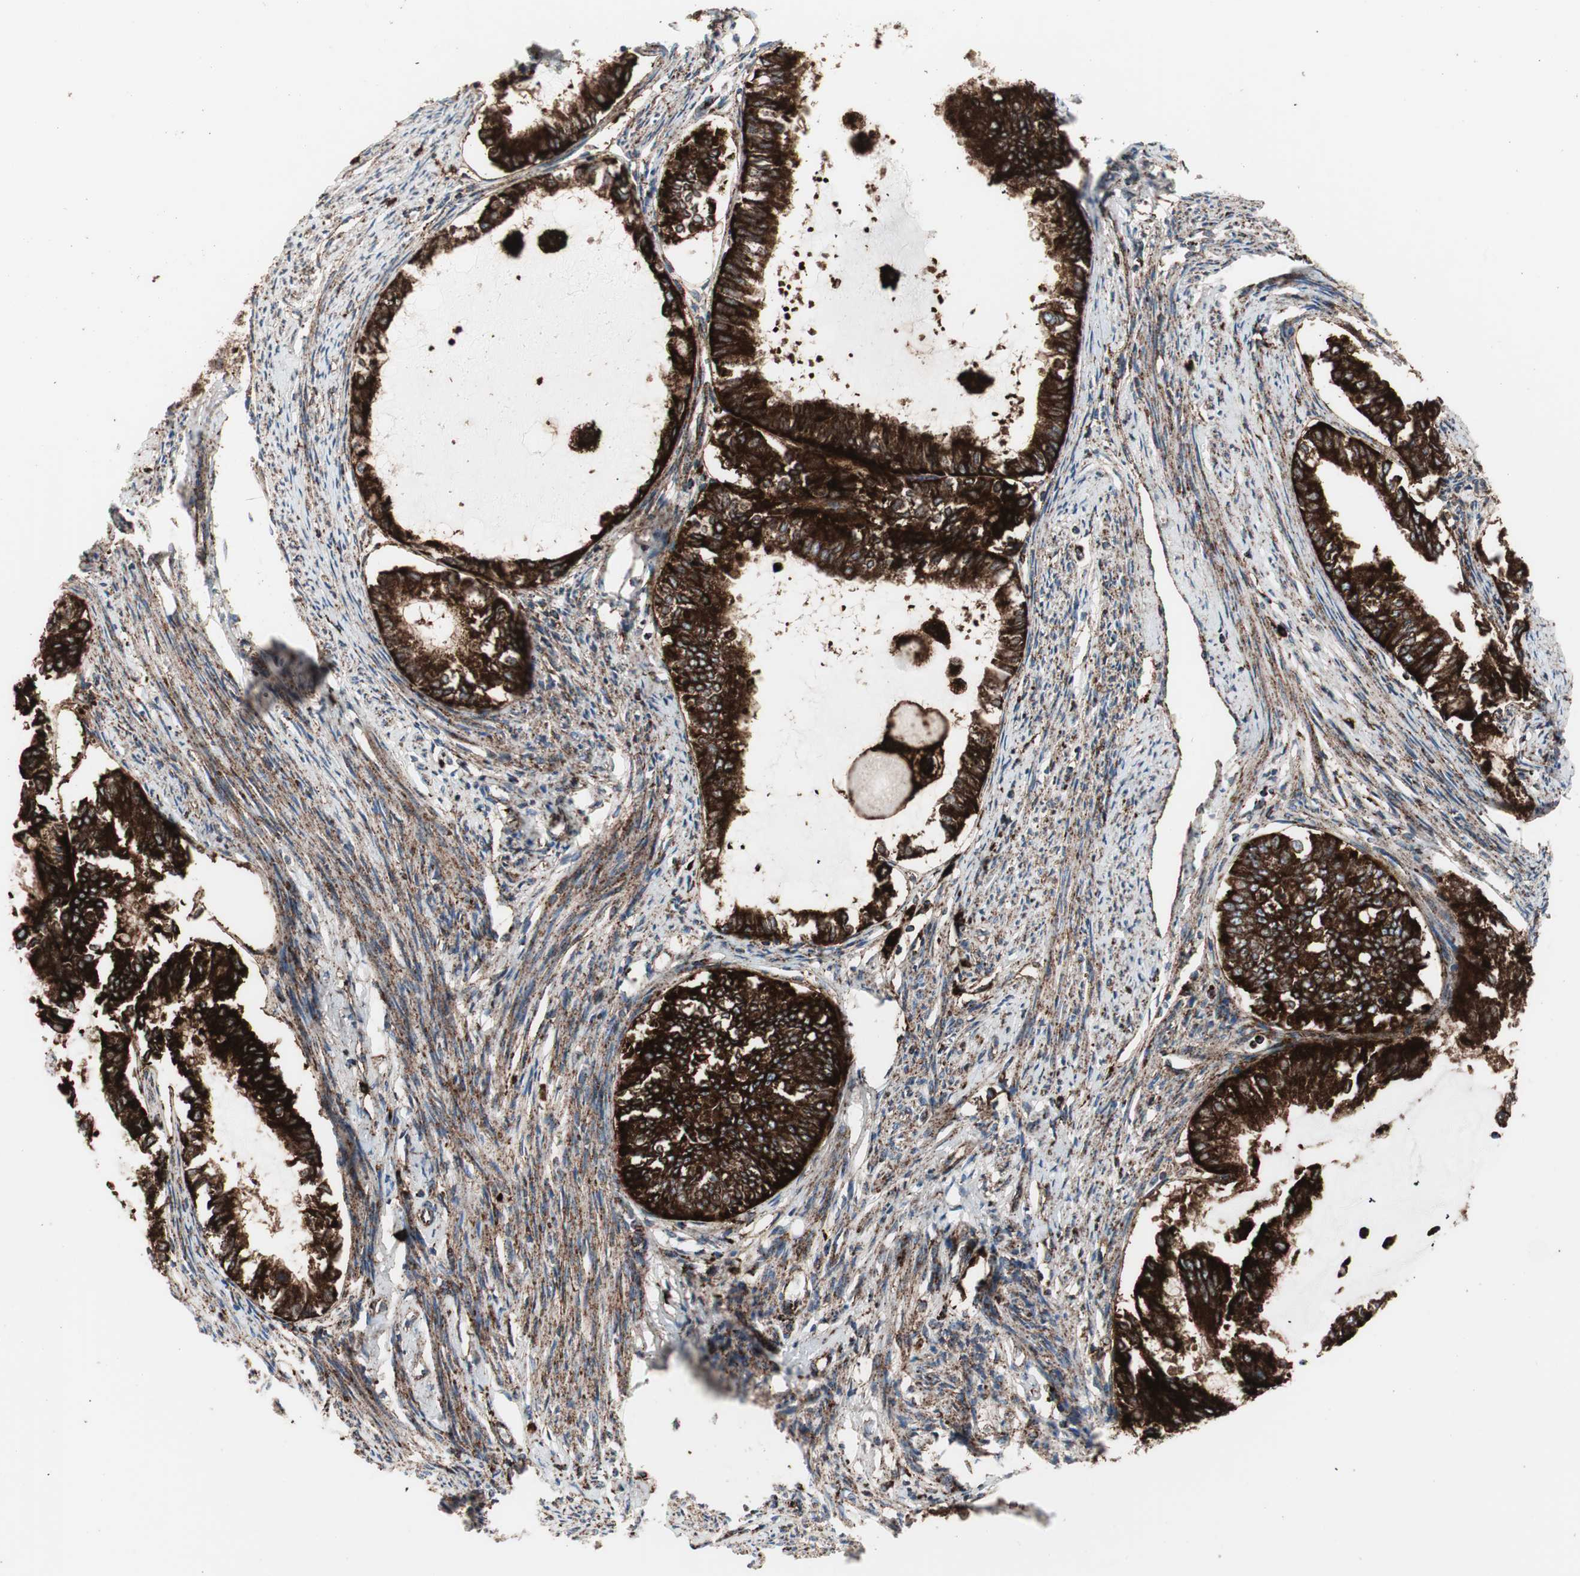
{"staining": {"intensity": "strong", "quantity": ">75%", "location": "cytoplasmic/membranous"}, "tissue": "endometrial cancer", "cell_type": "Tumor cells", "image_type": "cancer", "snomed": [{"axis": "morphology", "description": "Adenocarcinoma, NOS"}, {"axis": "topography", "description": "Endometrium"}], "caption": "This image demonstrates endometrial adenocarcinoma stained with immunohistochemistry (IHC) to label a protein in brown. The cytoplasmic/membranous of tumor cells show strong positivity for the protein. Nuclei are counter-stained blue.", "gene": "LAMP1", "patient": {"sex": "female", "age": 86}}